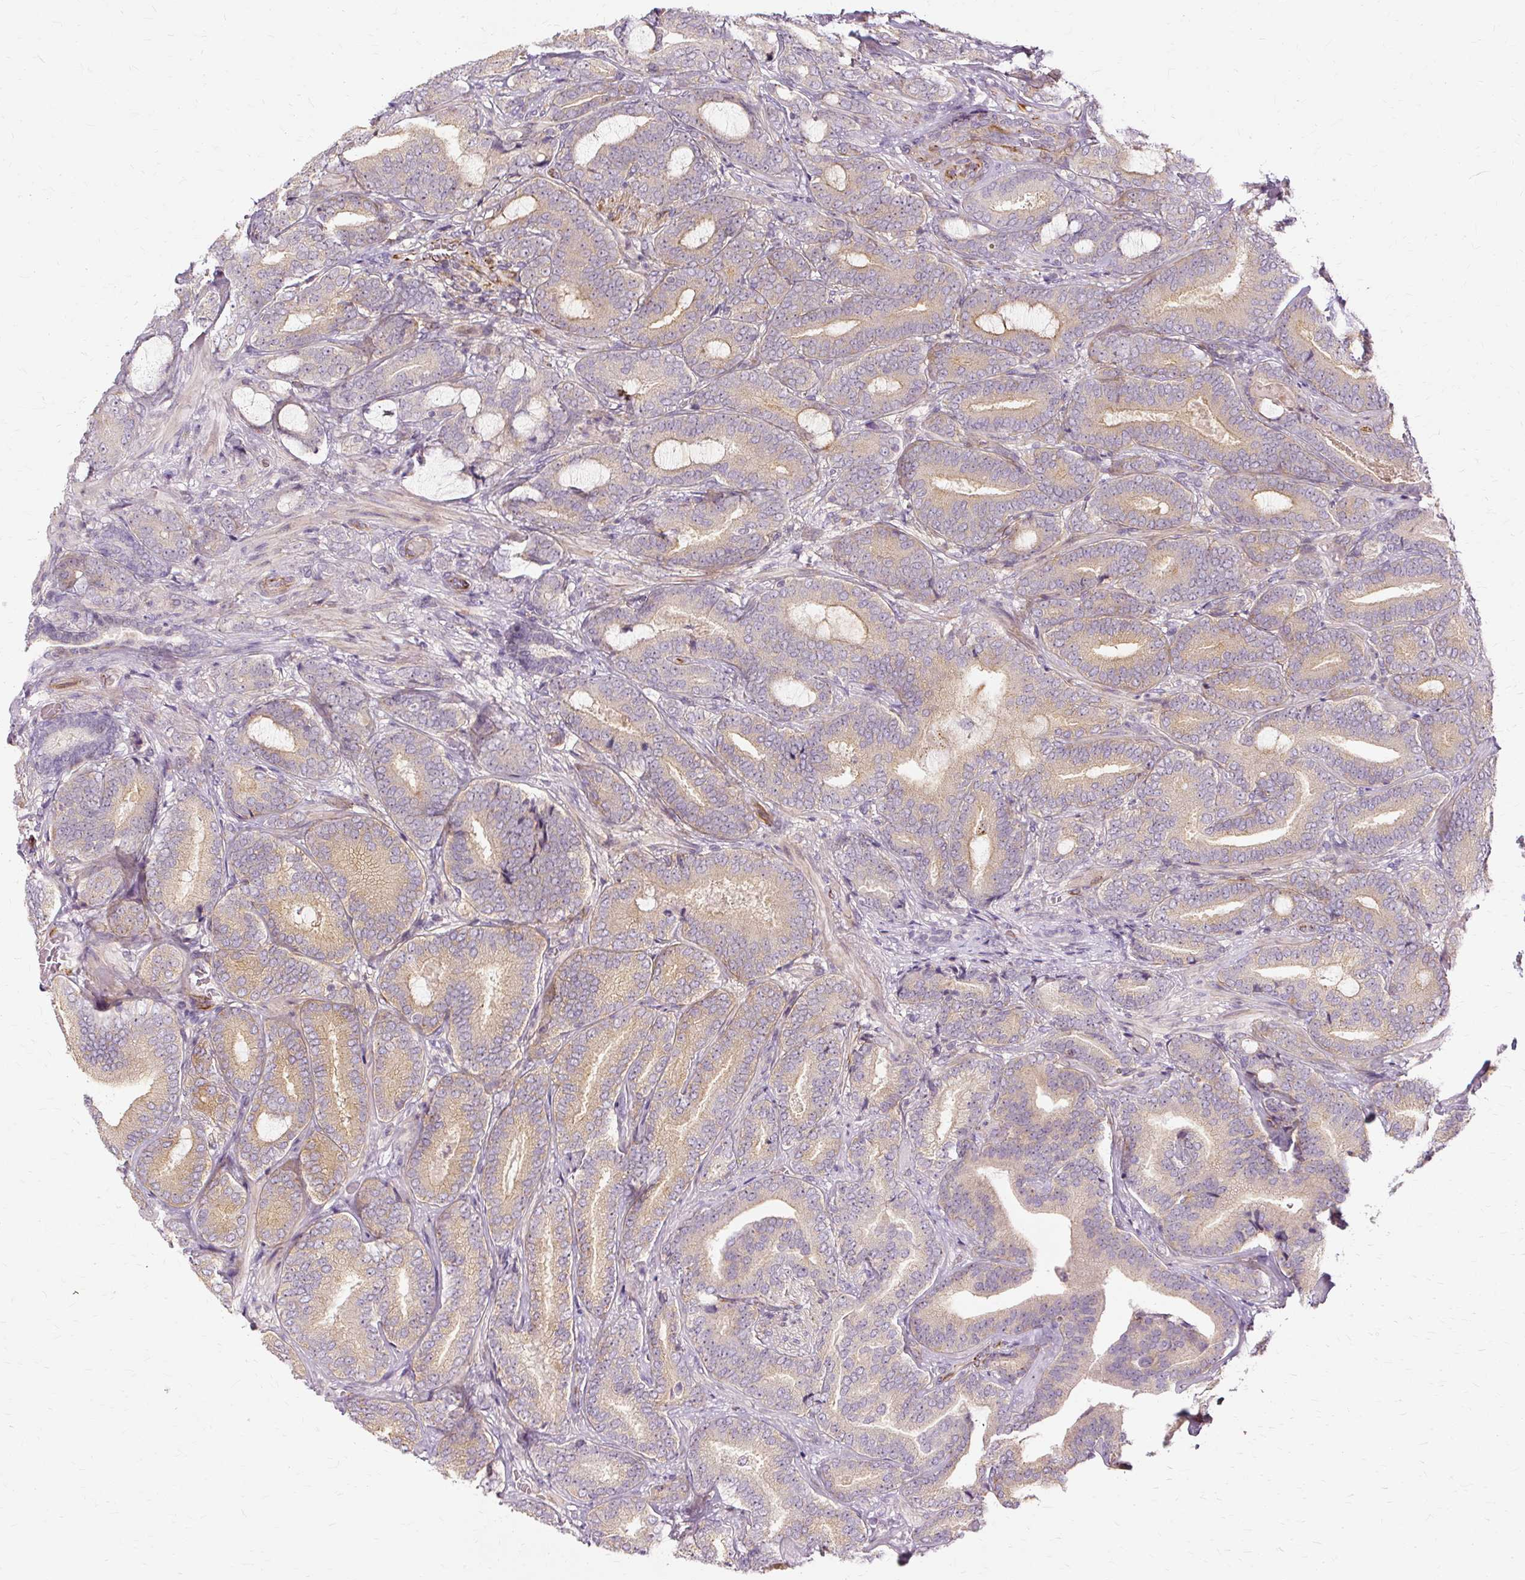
{"staining": {"intensity": "moderate", "quantity": "25%-75%", "location": "cytoplasmic/membranous"}, "tissue": "prostate cancer", "cell_type": "Tumor cells", "image_type": "cancer", "snomed": [{"axis": "morphology", "description": "Adenocarcinoma, Low grade"}, {"axis": "topography", "description": "Prostate and seminal vesicle, NOS"}], "caption": "Immunohistochemical staining of human prostate cancer exhibits moderate cytoplasmic/membranous protein expression in approximately 25%-75% of tumor cells.", "gene": "MMACHC", "patient": {"sex": "male", "age": 61}}